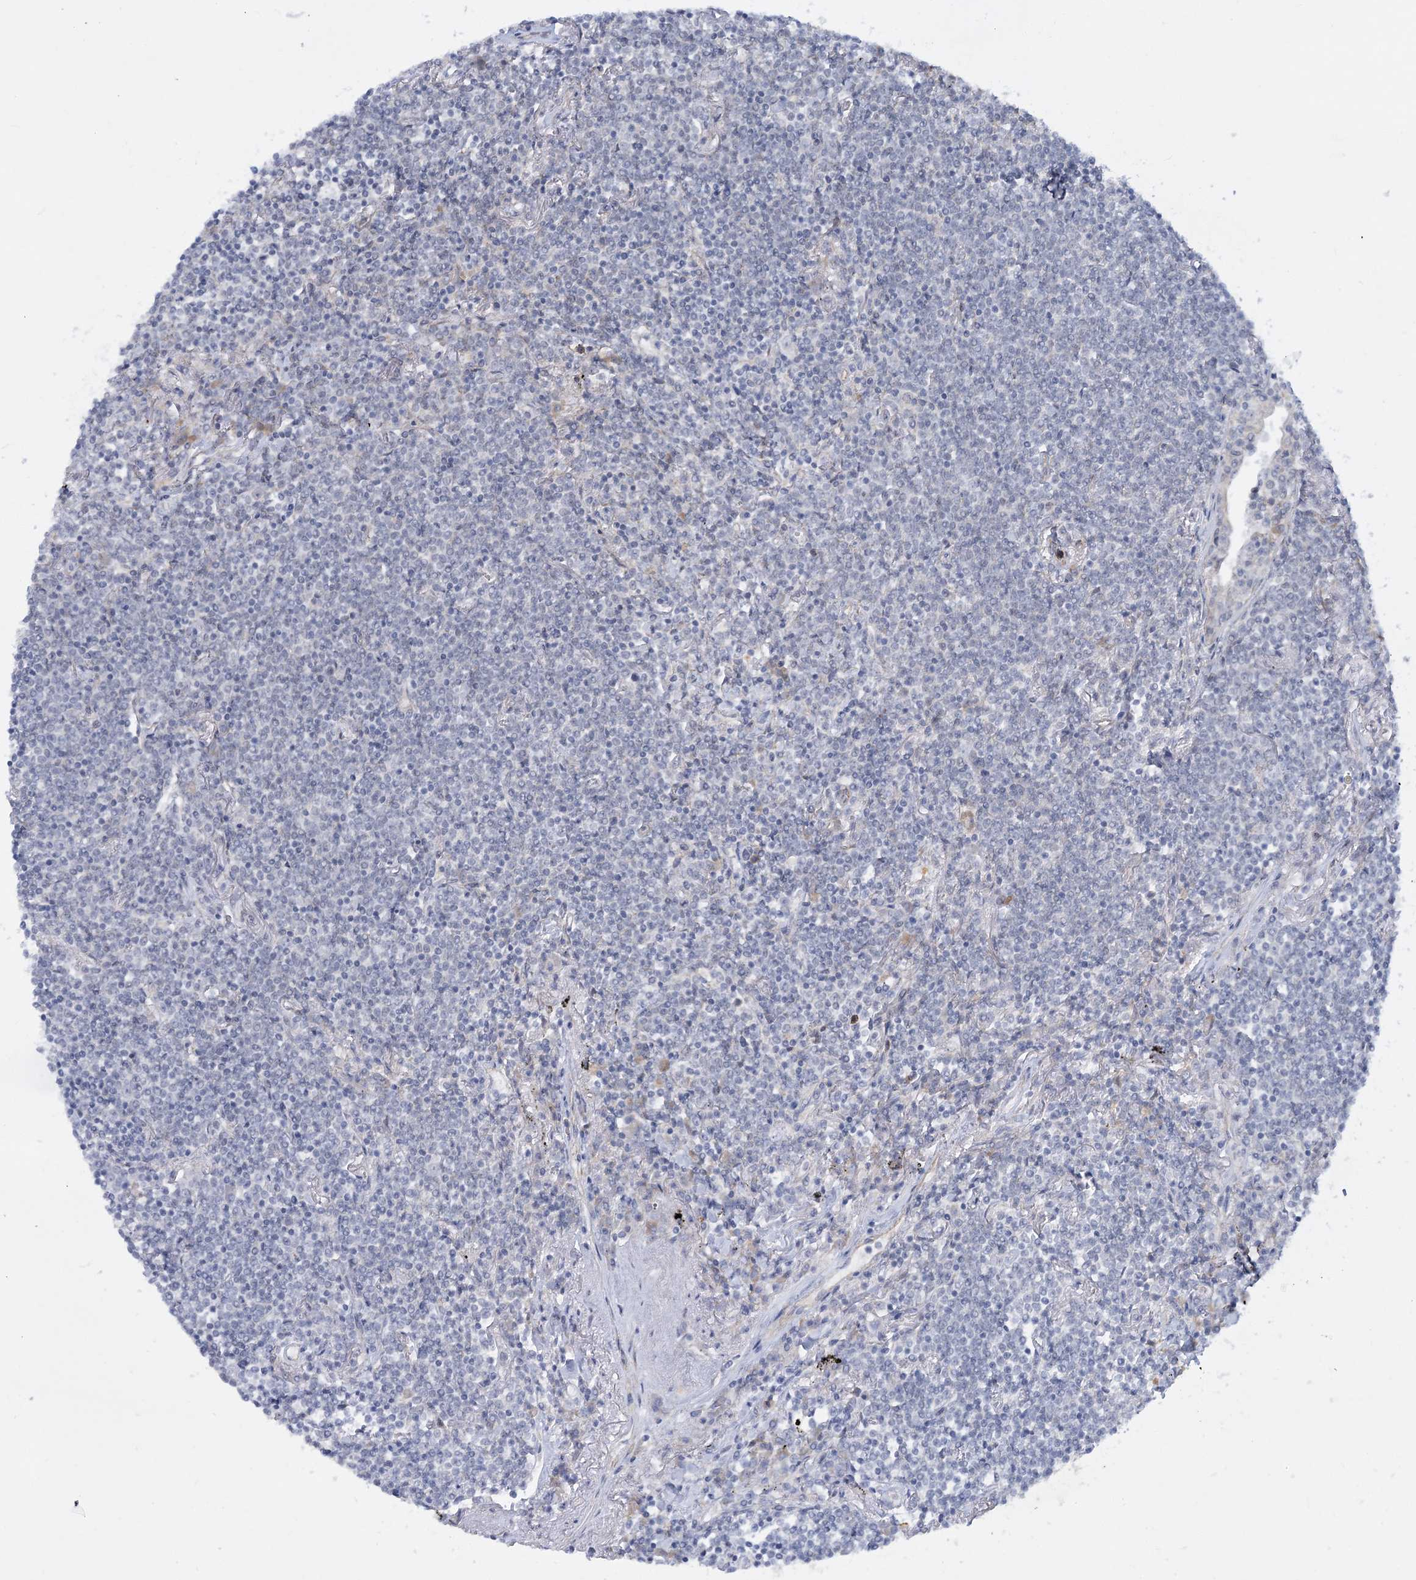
{"staining": {"intensity": "negative", "quantity": "none", "location": "none"}, "tissue": "lymphoma", "cell_type": "Tumor cells", "image_type": "cancer", "snomed": [{"axis": "morphology", "description": "Malignant lymphoma, non-Hodgkin's type, Low grade"}, {"axis": "topography", "description": "Lung"}], "caption": "Human low-grade malignant lymphoma, non-Hodgkin's type stained for a protein using immunohistochemistry (IHC) exhibits no positivity in tumor cells.", "gene": "ARSI", "patient": {"sex": "female", "age": 71}}